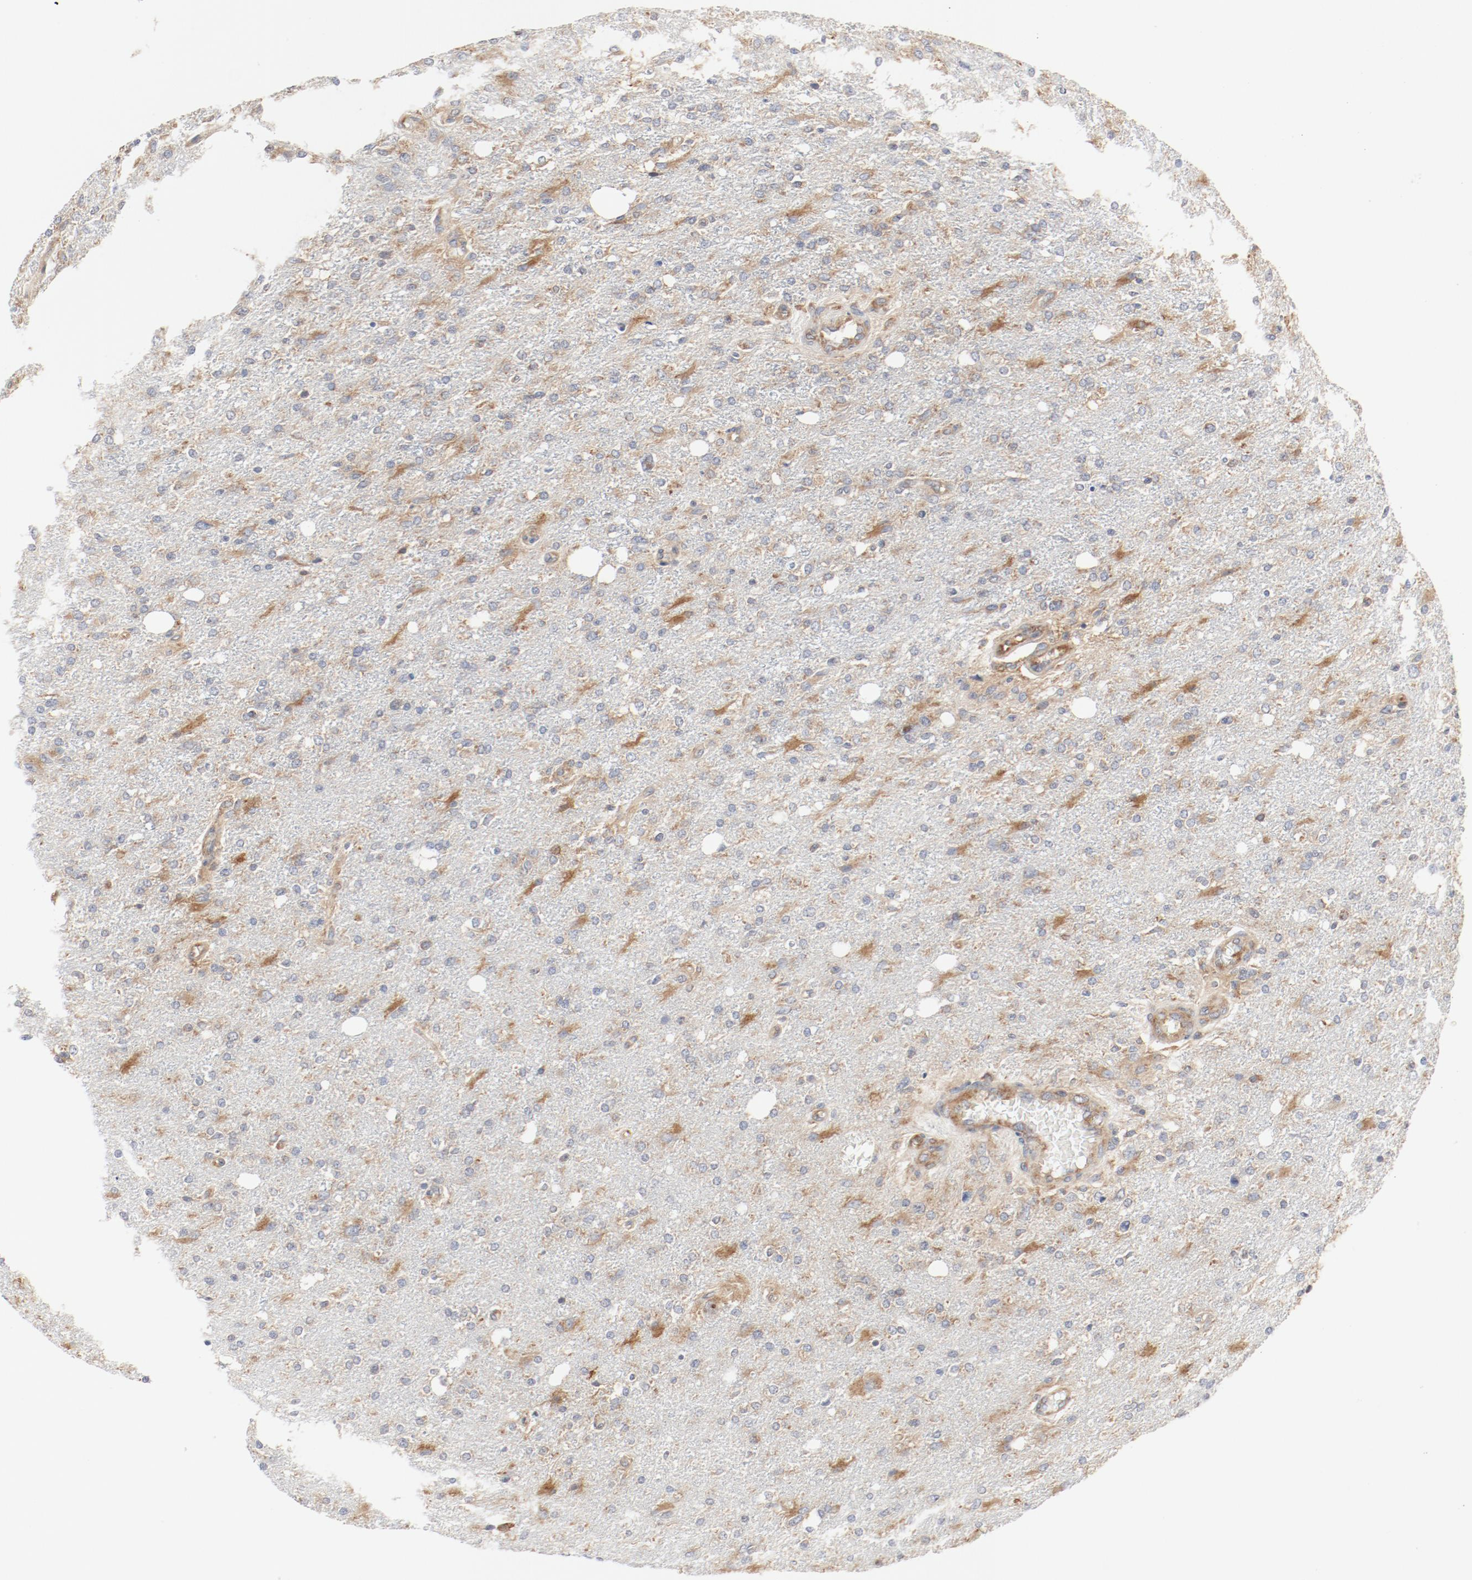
{"staining": {"intensity": "moderate", "quantity": "25%-75%", "location": "cytoplasmic/membranous"}, "tissue": "glioma", "cell_type": "Tumor cells", "image_type": "cancer", "snomed": [{"axis": "morphology", "description": "Glioma, malignant, High grade"}, {"axis": "topography", "description": "Cerebral cortex"}], "caption": "Protein expression analysis of glioma demonstrates moderate cytoplasmic/membranous staining in about 25%-75% of tumor cells.", "gene": "RPS6", "patient": {"sex": "male", "age": 76}}